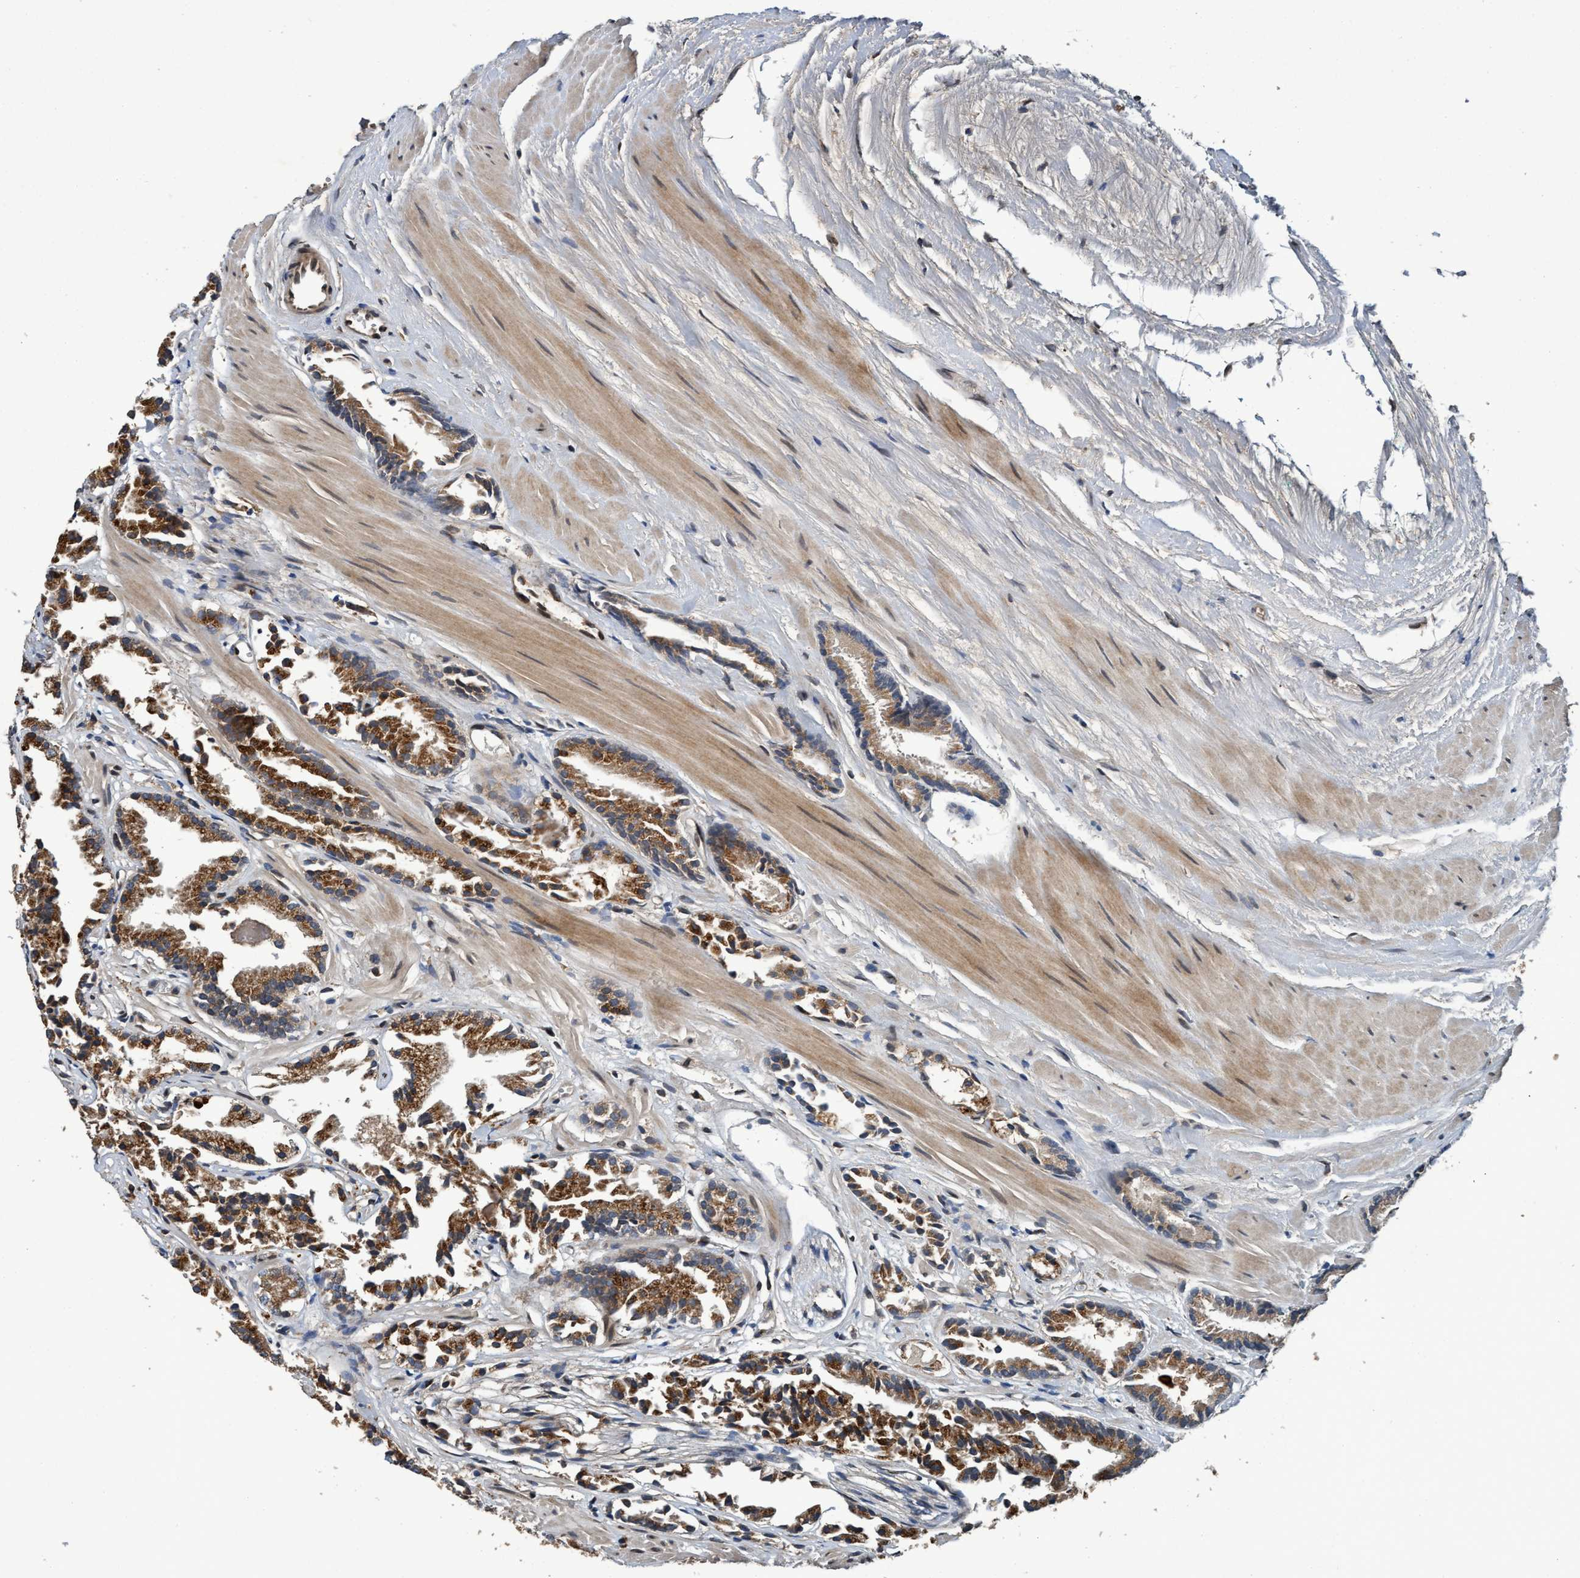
{"staining": {"intensity": "strong", "quantity": ">75%", "location": "cytoplasmic/membranous"}, "tissue": "prostate cancer", "cell_type": "Tumor cells", "image_type": "cancer", "snomed": [{"axis": "morphology", "description": "Adenocarcinoma, Low grade"}, {"axis": "topography", "description": "Prostate"}], "caption": "The photomicrograph displays staining of adenocarcinoma (low-grade) (prostate), revealing strong cytoplasmic/membranous protein positivity (brown color) within tumor cells. Immunohistochemistry (ihc) stains the protein in brown and the nuclei are stained blue.", "gene": "MACC1", "patient": {"sex": "male", "age": 51}}